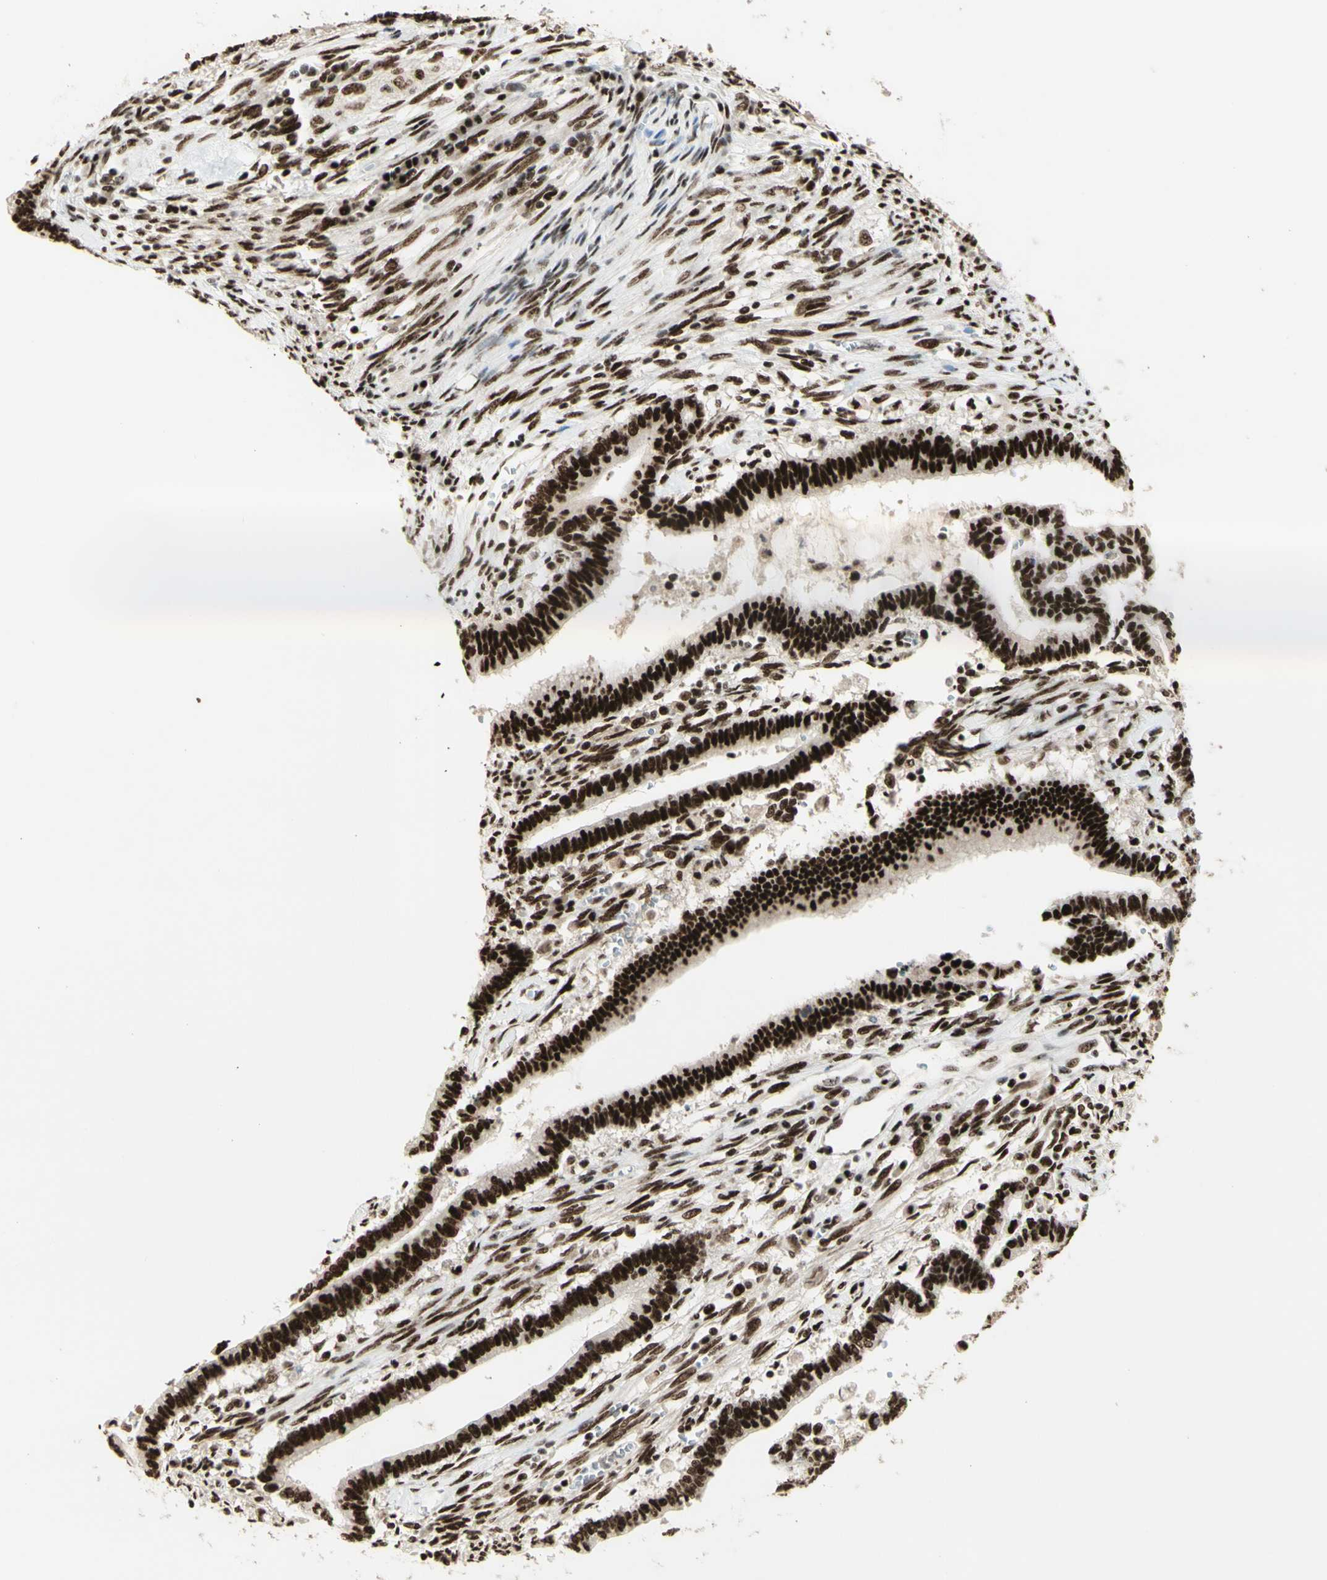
{"staining": {"intensity": "strong", "quantity": ">75%", "location": "nuclear"}, "tissue": "cervical cancer", "cell_type": "Tumor cells", "image_type": "cancer", "snomed": [{"axis": "morphology", "description": "Adenocarcinoma, NOS"}, {"axis": "topography", "description": "Cervix"}], "caption": "IHC of adenocarcinoma (cervical) exhibits high levels of strong nuclear expression in about >75% of tumor cells.", "gene": "DHX9", "patient": {"sex": "female", "age": 44}}